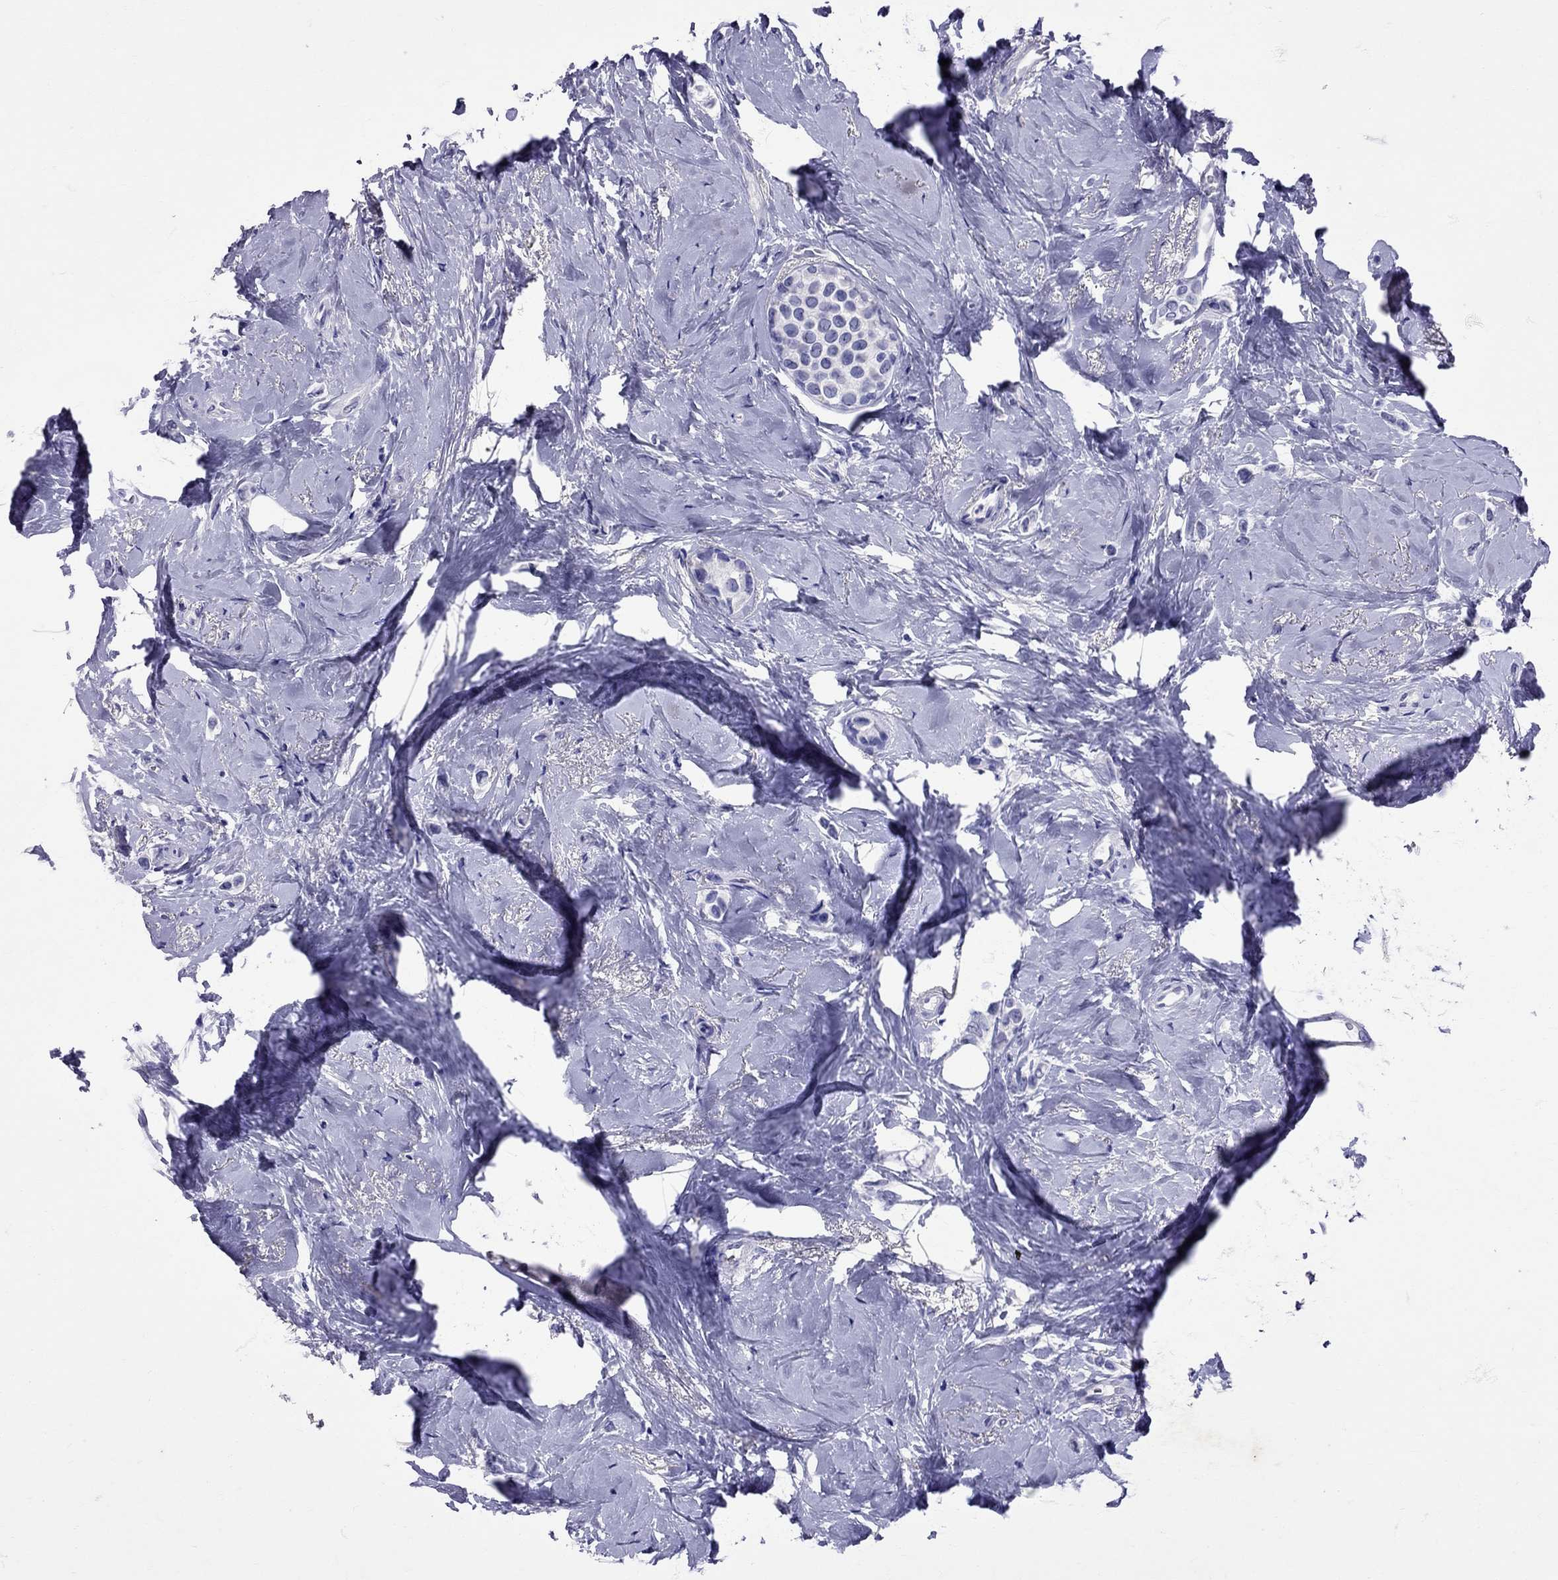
{"staining": {"intensity": "negative", "quantity": "none", "location": "none"}, "tissue": "breast cancer", "cell_type": "Tumor cells", "image_type": "cancer", "snomed": [{"axis": "morphology", "description": "Lobular carcinoma"}, {"axis": "topography", "description": "Breast"}], "caption": "DAB (3,3'-diaminobenzidine) immunohistochemical staining of breast cancer exhibits no significant positivity in tumor cells.", "gene": "AVP", "patient": {"sex": "female", "age": 66}}